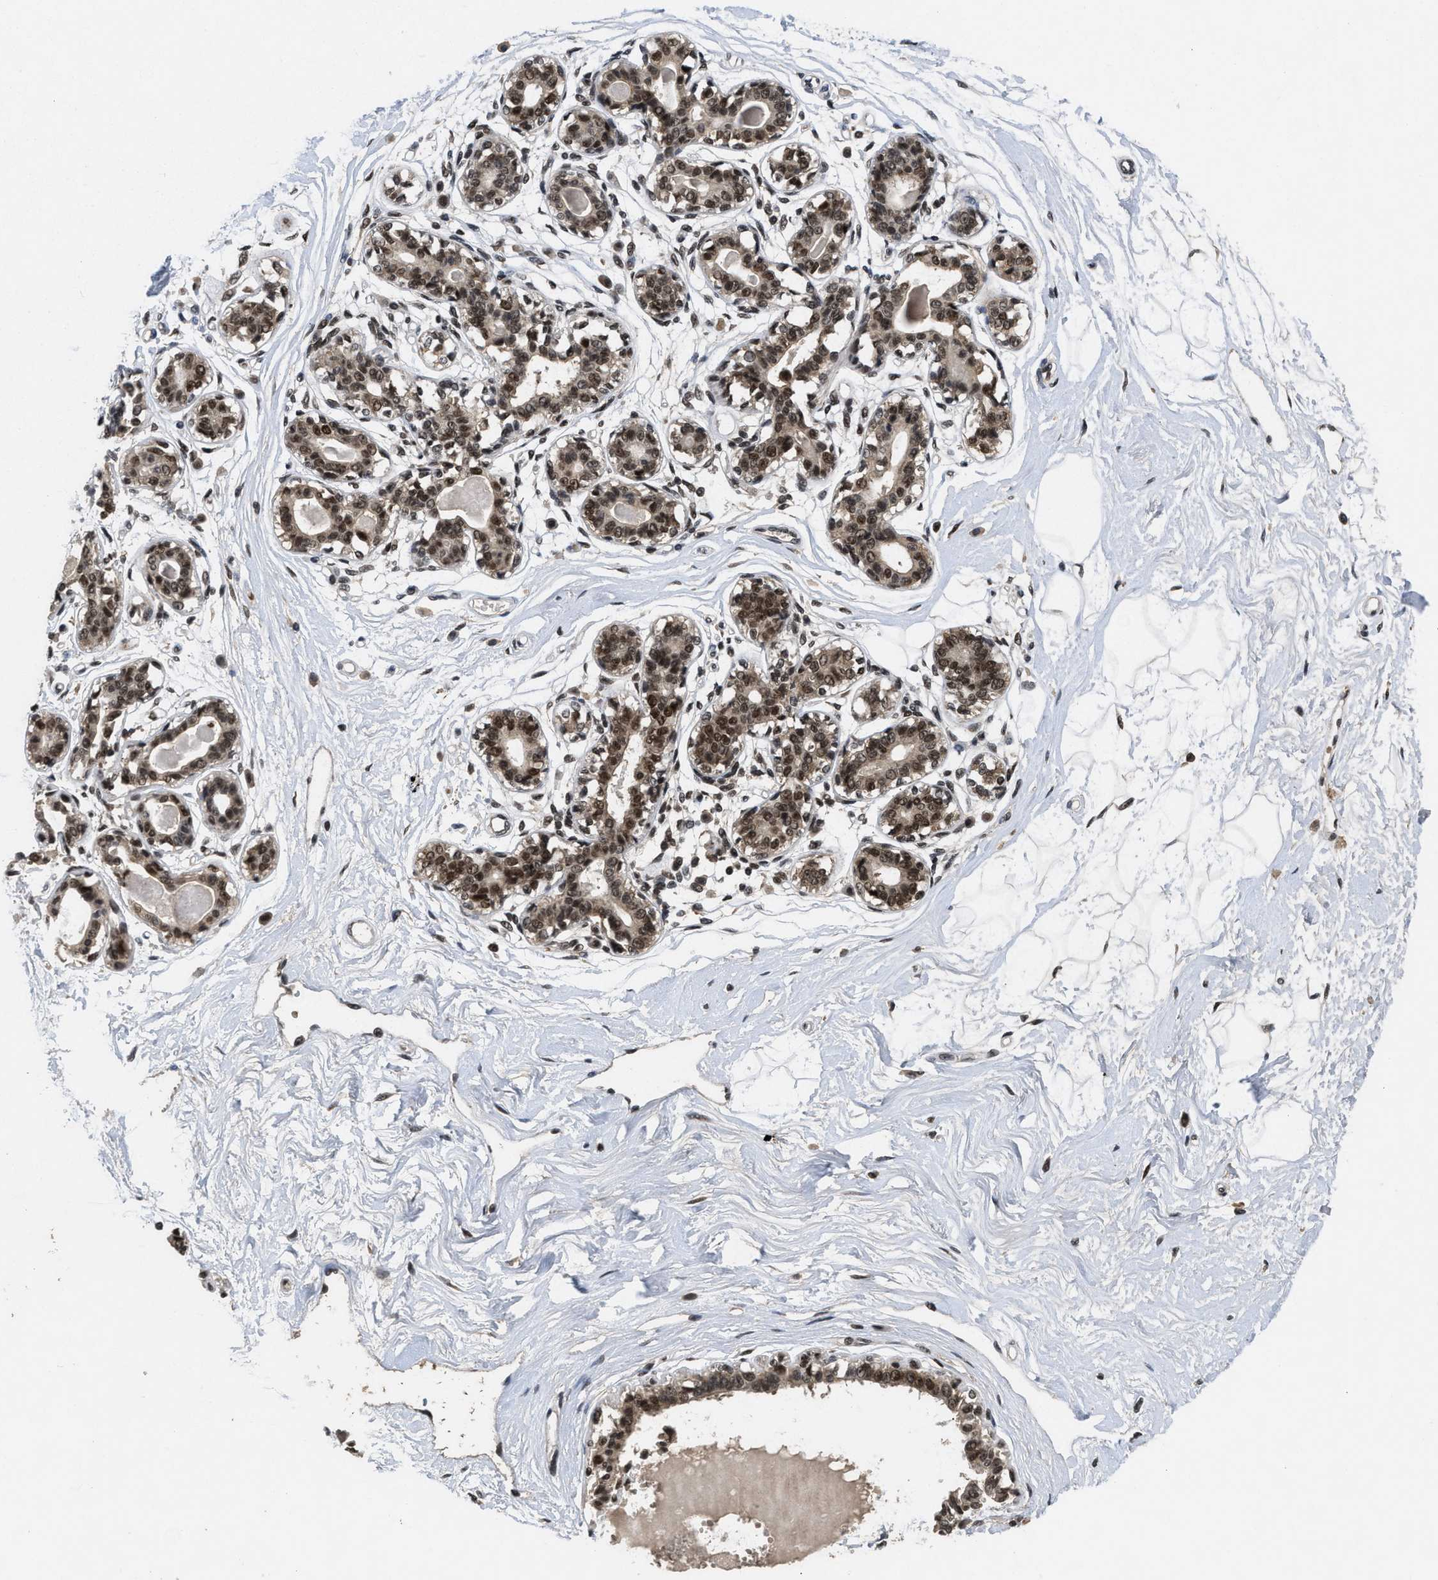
{"staining": {"intensity": "moderate", "quantity": ">75%", "location": "nuclear"}, "tissue": "breast", "cell_type": "Adipocytes", "image_type": "normal", "snomed": [{"axis": "morphology", "description": "Normal tissue, NOS"}, {"axis": "topography", "description": "Breast"}], "caption": "A brown stain highlights moderate nuclear positivity of a protein in adipocytes of normal human breast. Using DAB (brown) and hematoxylin (blue) stains, captured at high magnification using brightfield microscopy.", "gene": "ZNF346", "patient": {"sex": "female", "age": 45}}